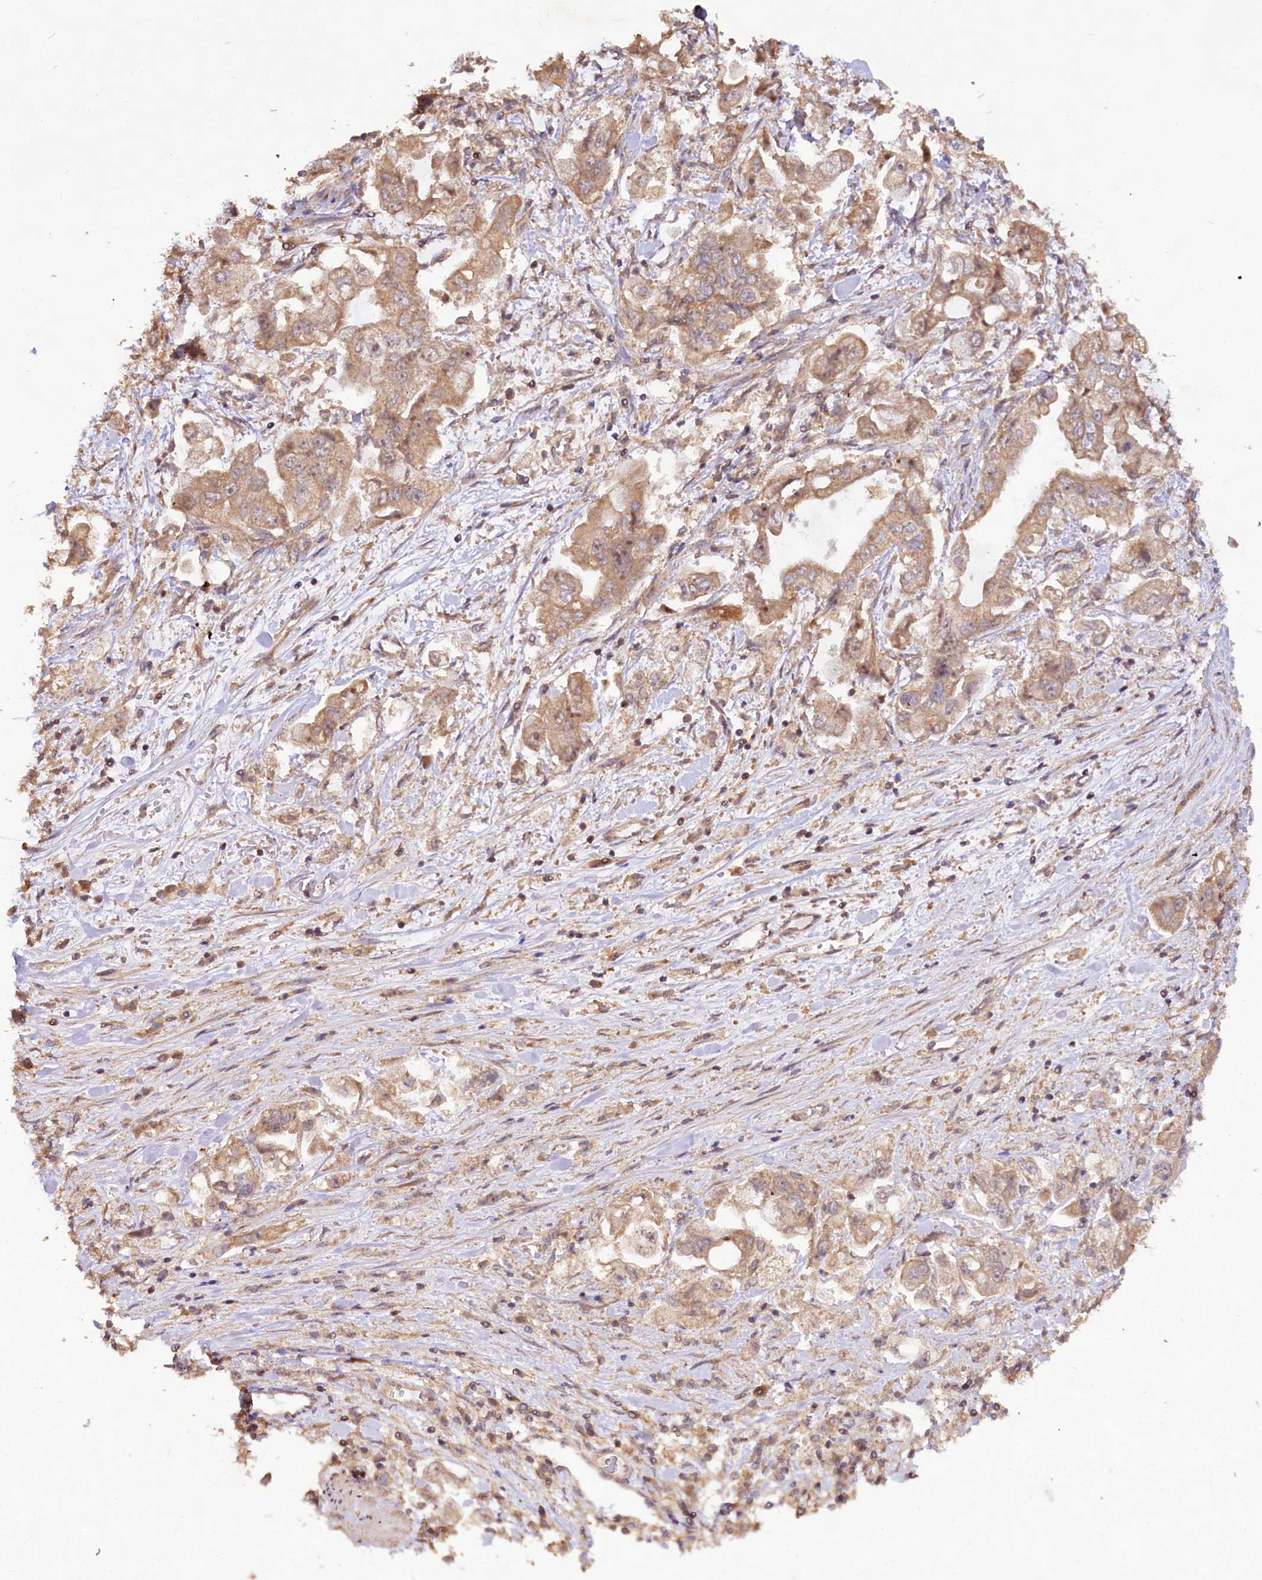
{"staining": {"intensity": "weak", "quantity": ">75%", "location": "cytoplasmic/membranous,nuclear"}, "tissue": "stomach cancer", "cell_type": "Tumor cells", "image_type": "cancer", "snomed": [{"axis": "morphology", "description": "Adenocarcinoma, NOS"}, {"axis": "topography", "description": "Stomach"}], "caption": "DAB immunohistochemical staining of human adenocarcinoma (stomach) shows weak cytoplasmic/membranous and nuclear protein staining in about >75% of tumor cells.", "gene": "RRP8", "patient": {"sex": "male", "age": 62}}